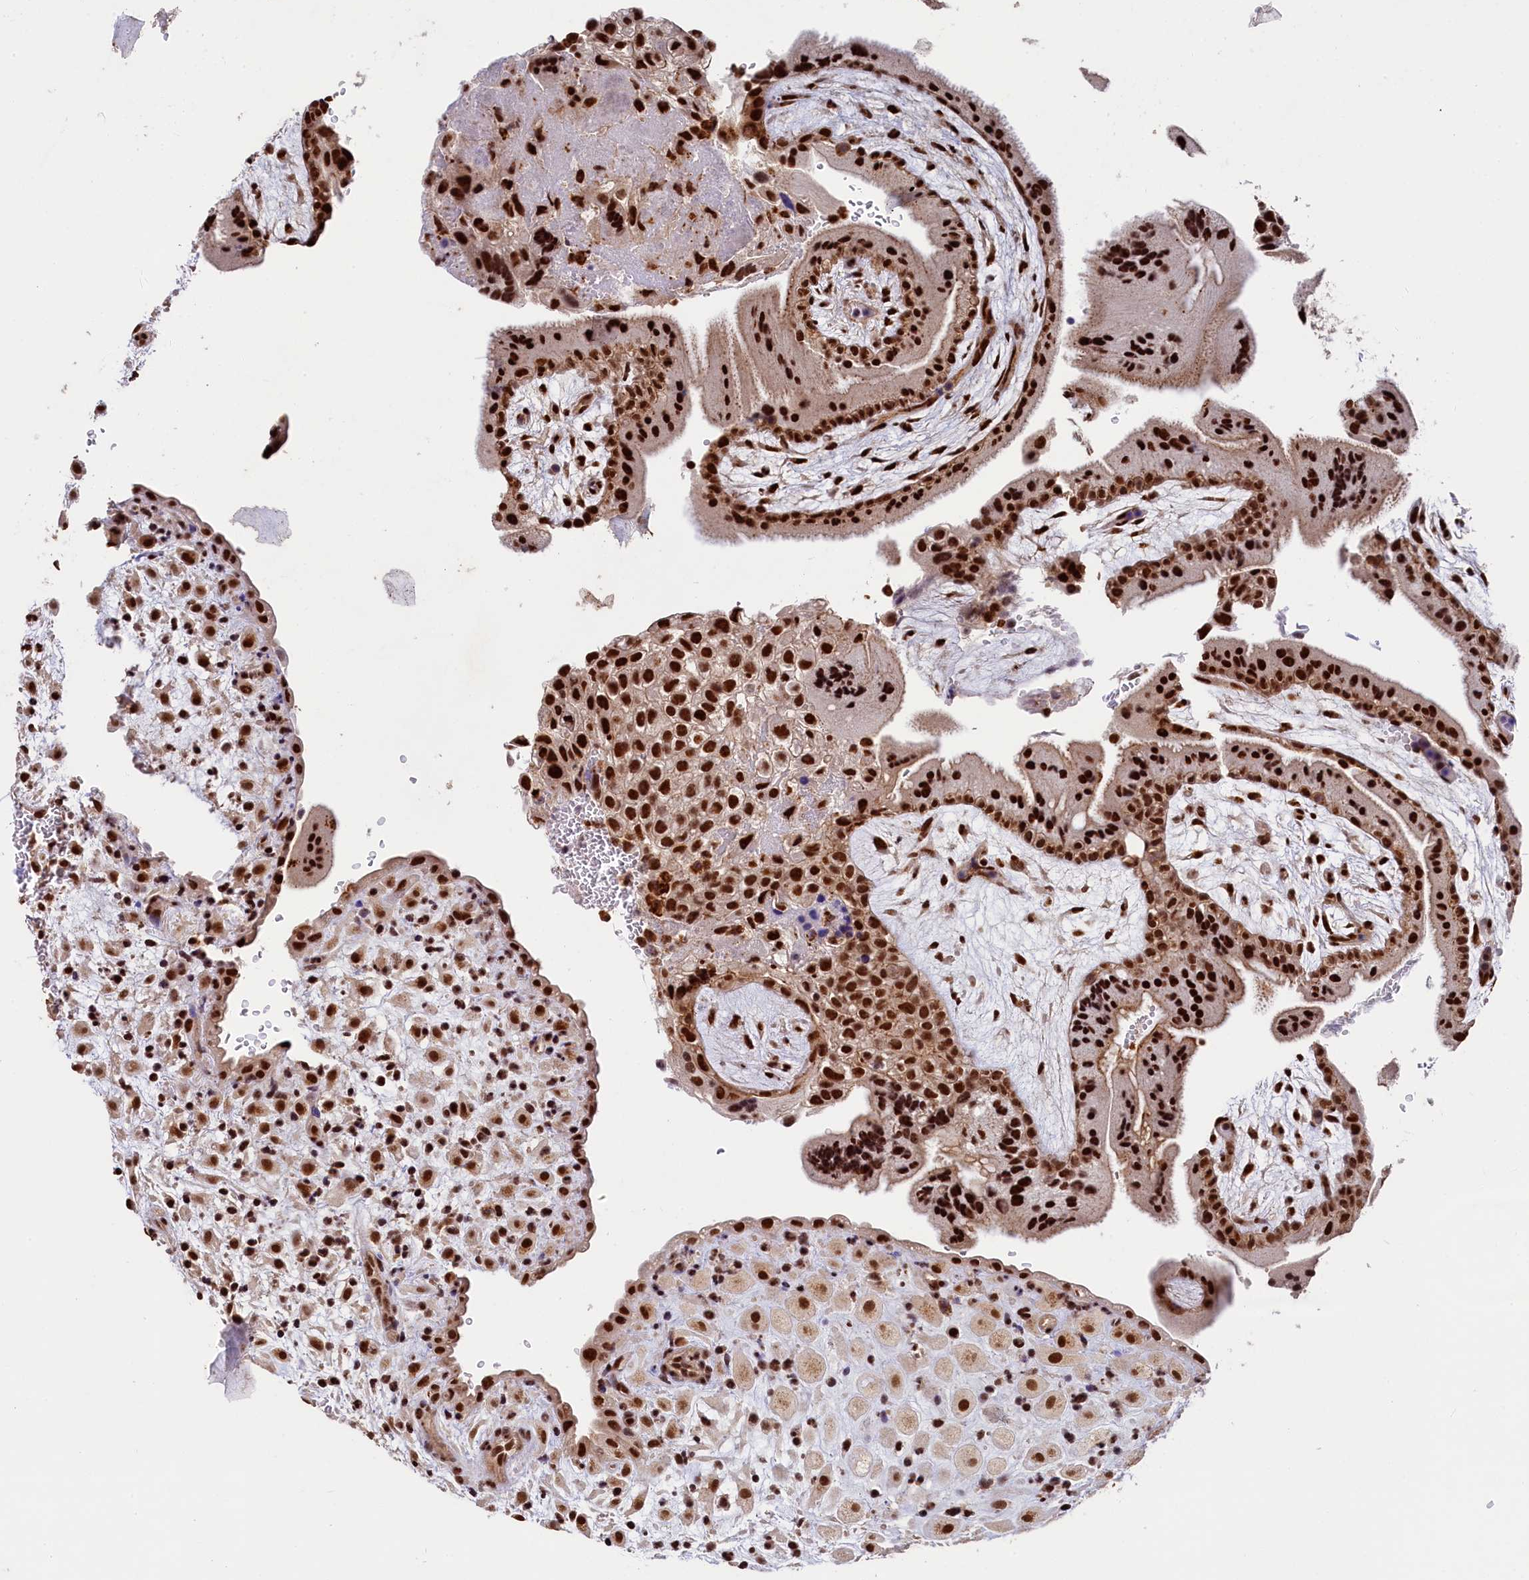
{"staining": {"intensity": "strong", "quantity": ">75%", "location": "nuclear"}, "tissue": "placenta", "cell_type": "Decidual cells", "image_type": "normal", "snomed": [{"axis": "morphology", "description": "Normal tissue, NOS"}, {"axis": "topography", "description": "Placenta"}], "caption": "This histopathology image displays immunohistochemistry staining of benign human placenta, with high strong nuclear positivity in approximately >75% of decidual cells.", "gene": "ADIG", "patient": {"sex": "female", "age": 35}}